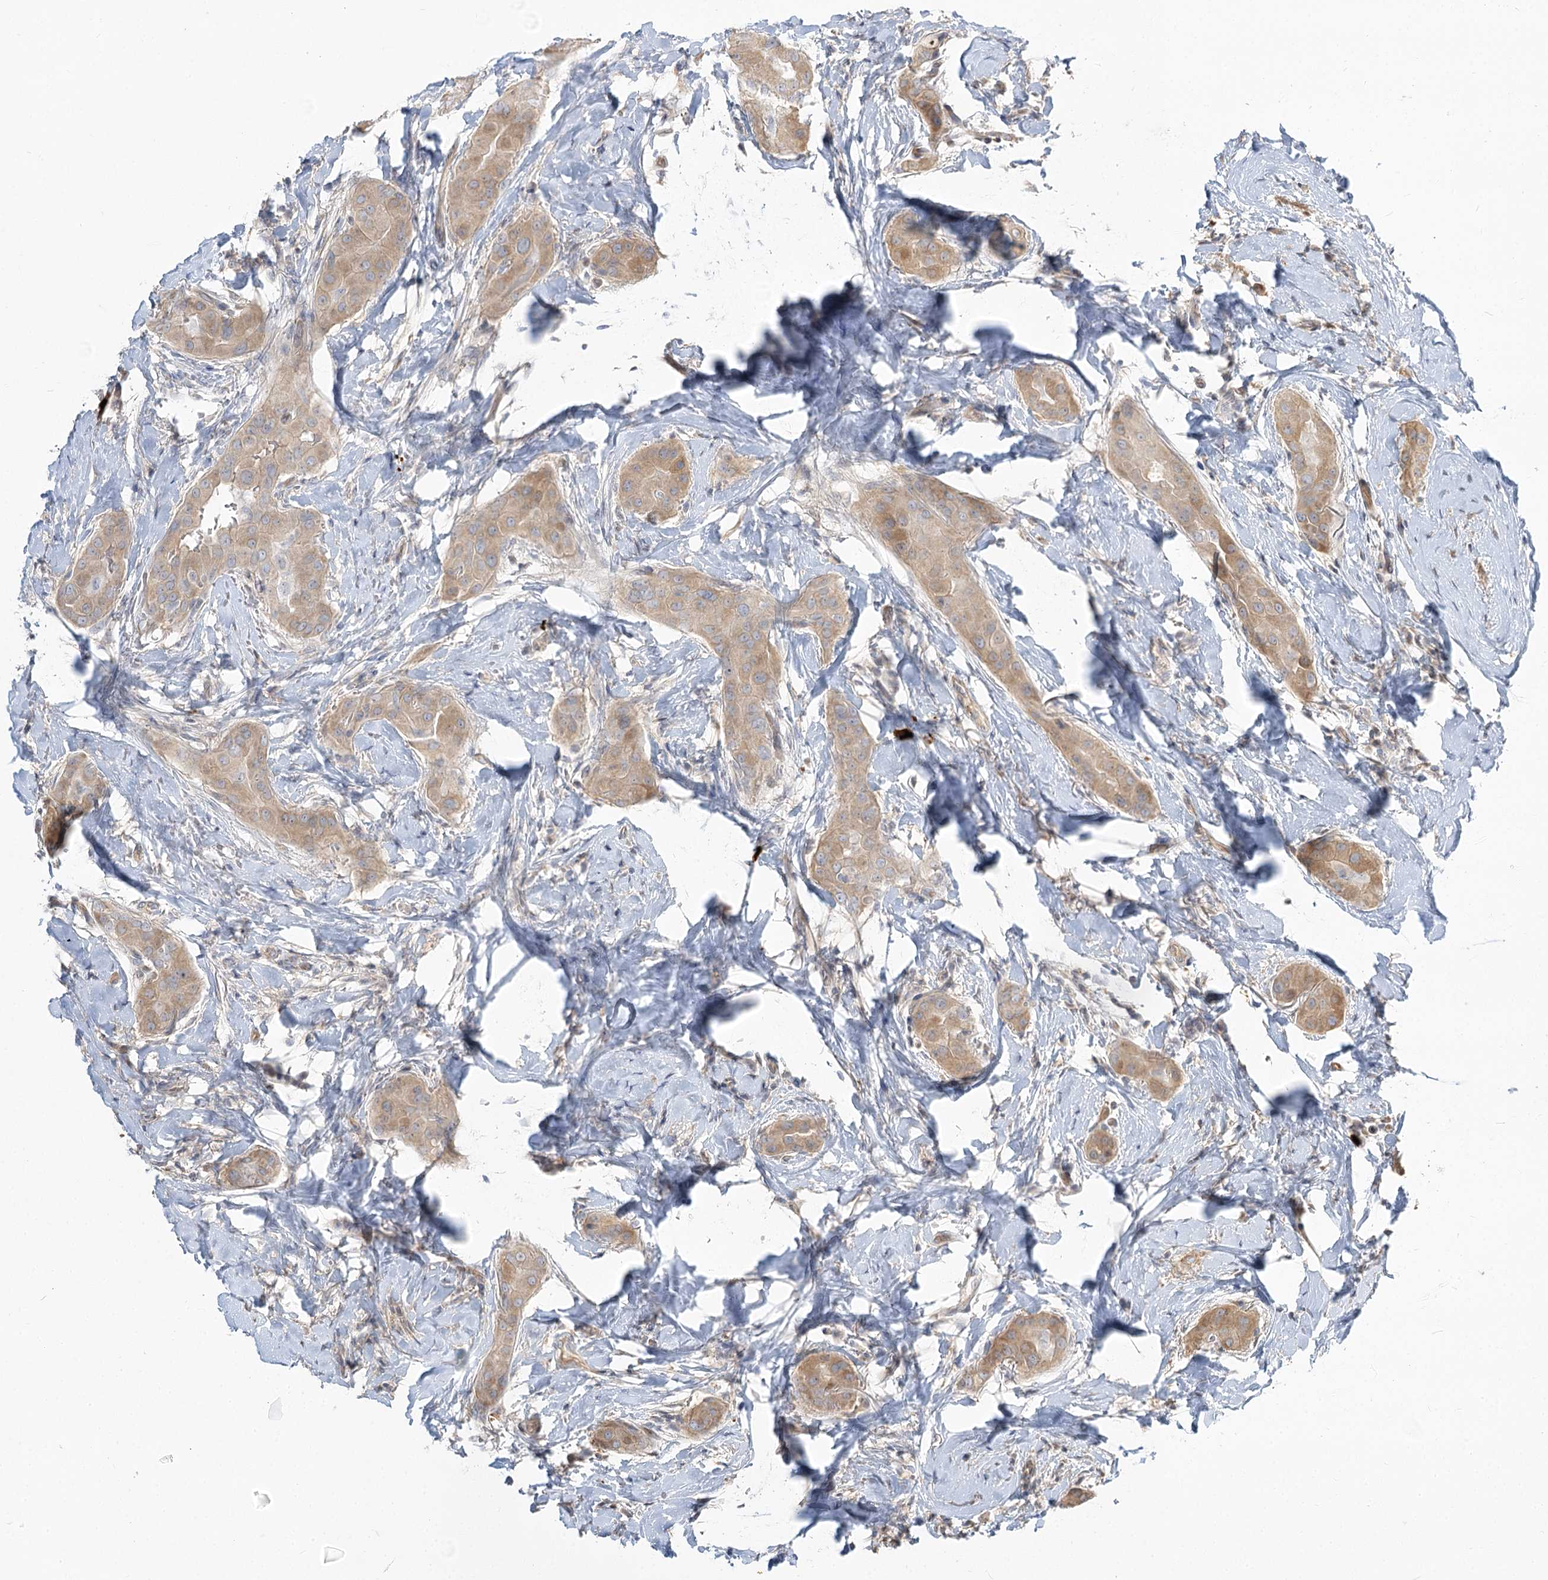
{"staining": {"intensity": "moderate", "quantity": ">75%", "location": "cytoplasmic/membranous"}, "tissue": "thyroid cancer", "cell_type": "Tumor cells", "image_type": "cancer", "snomed": [{"axis": "morphology", "description": "Papillary adenocarcinoma, NOS"}, {"axis": "topography", "description": "Thyroid gland"}], "caption": "Immunohistochemical staining of human papillary adenocarcinoma (thyroid) demonstrates medium levels of moderate cytoplasmic/membranous positivity in approximately >75% of tumor cells. (DAB (3,3'-diaminobenzidine) IHC, brown staining for protein, blue staining for nuclei).", "gene": "GUCY2C", "patient": {"sex": "male", "age": 33}}